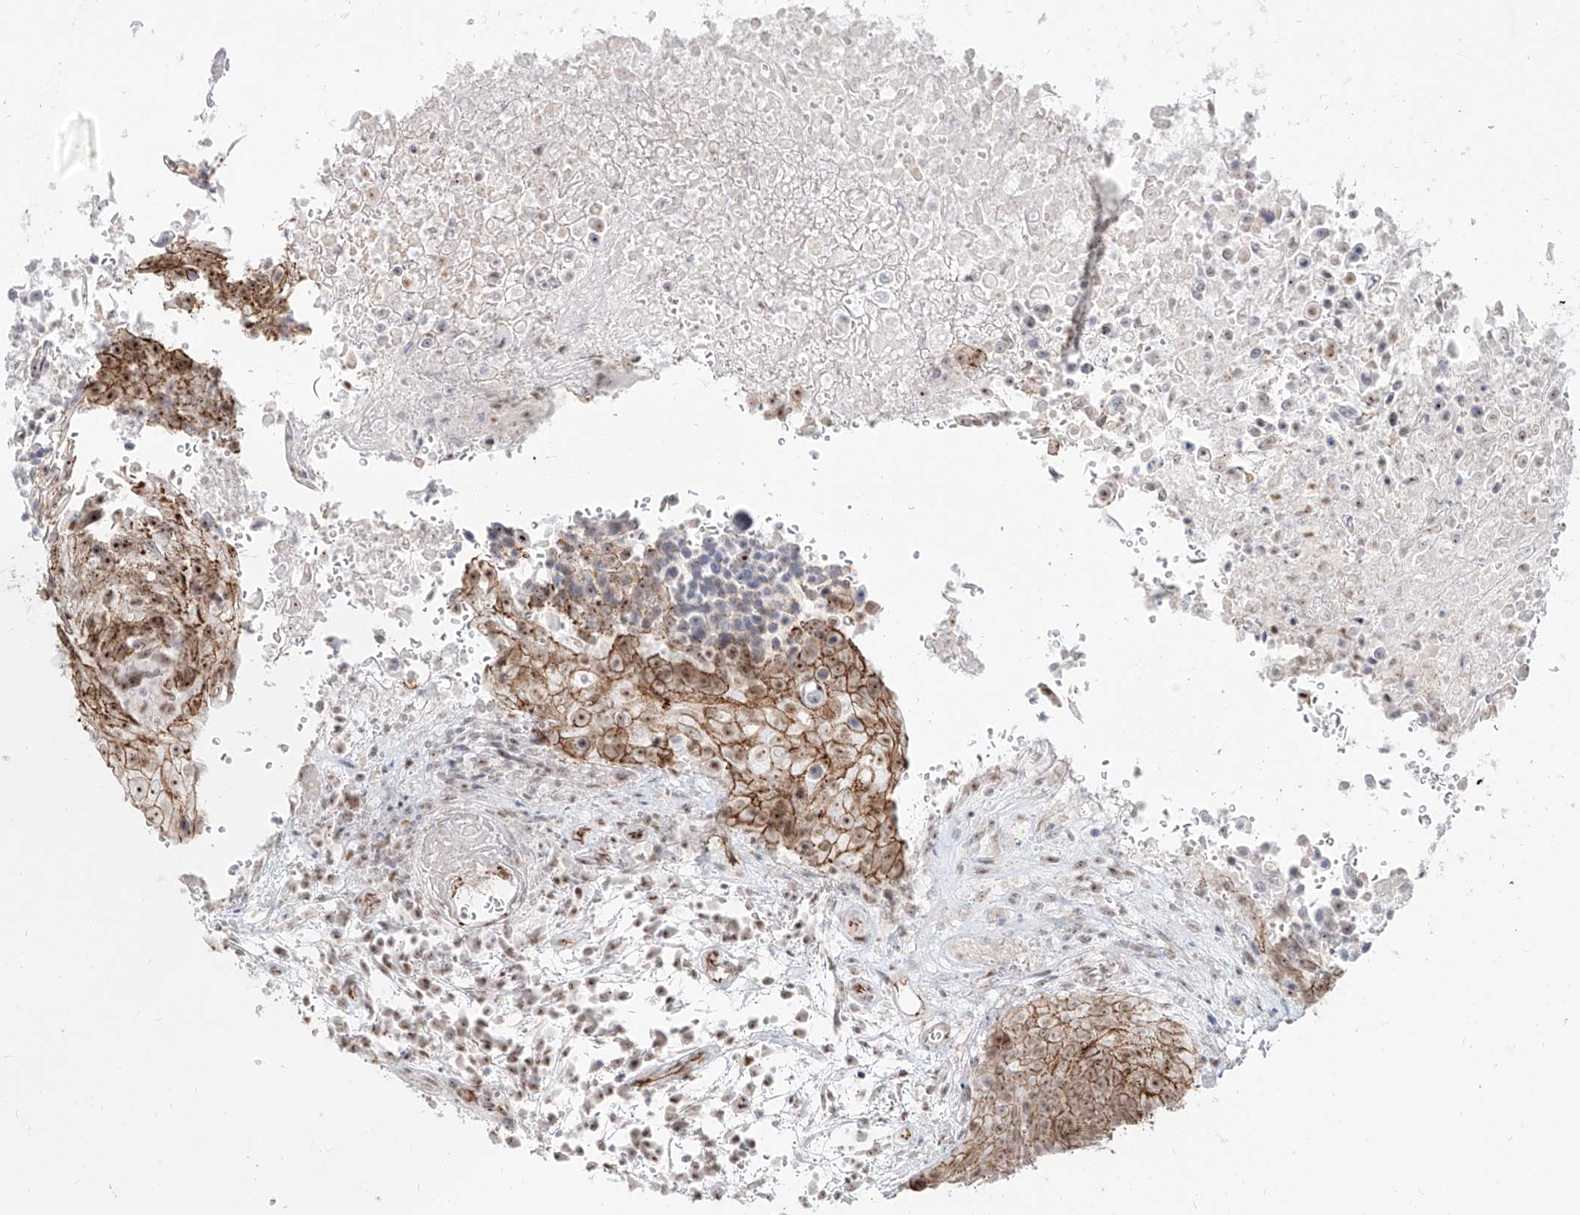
{"staining": {"intensity": "moderate", "quantity": ">75%", "location": "cytoplasmic/membranous,nuclear"}, "tissue": "urothelial cancer", "cell_type": "Tumor cells", "image_type": "cancer", "snomed": [{"axis": "morphology", "description": "Urothelial carcinoma, High grade"}, {"axis": "topography", "description": "Urinary bladder"}], "caption": "Immunohistochemical staining of human urothelial cancer reveals medium levels of moderate cytoplasmic/membranous and nuclear expression in approximately >75% of tumor cells.", "gene": "ZNF710", "patient": {"sex": "female", "age": 63}}